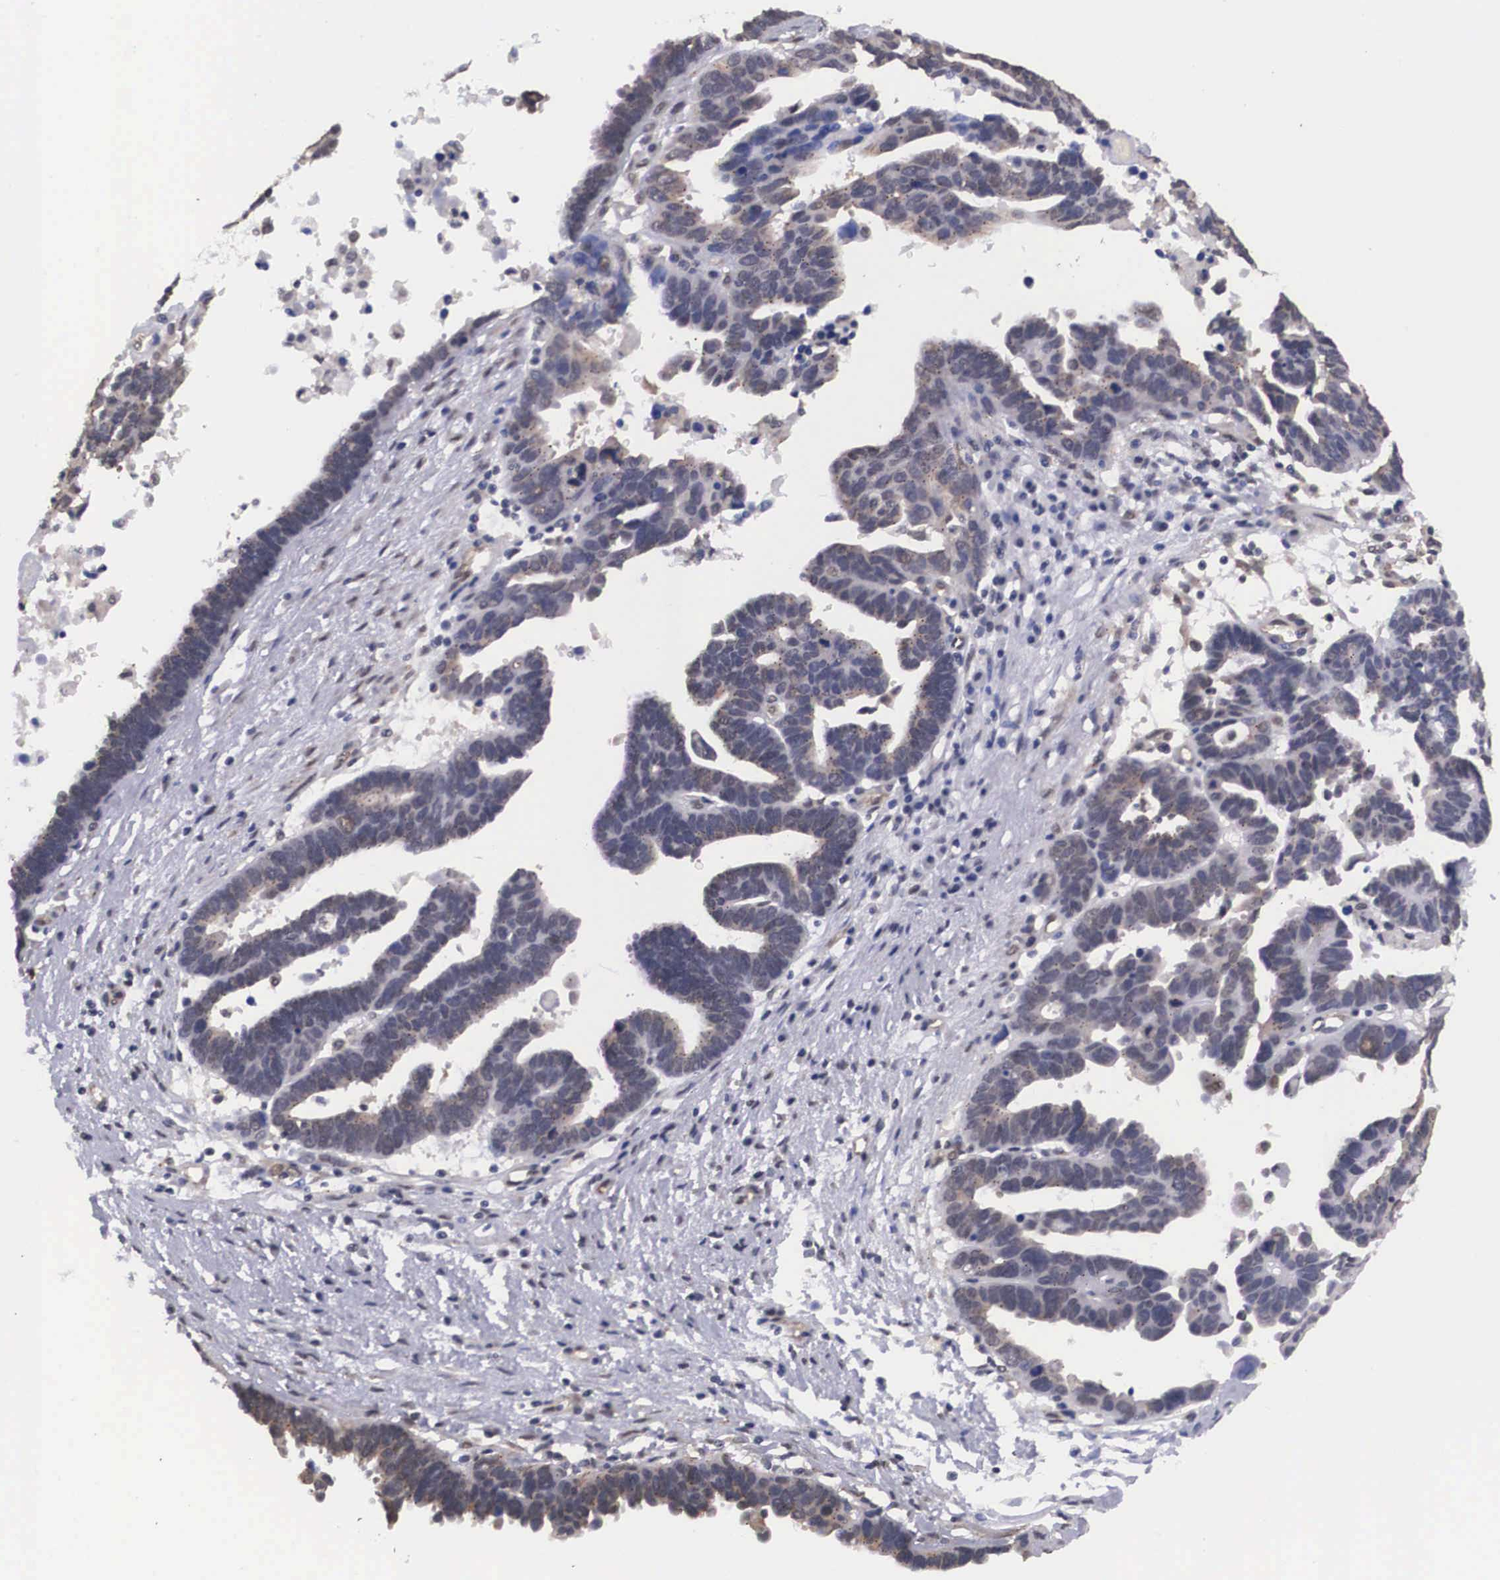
{"staining": {"intensity": "moderate", "quantity": "25%-75%", "location": "cytoplasmic/membranous"}, "tissue": "ovarian cancer", "cell_type": "Tumor cells", "image_type": "cancer", "snomed": [{"axis": "morphology", "description": "Carcinoma, endometroid"}, {"axis": "morphology", "description": "Cystadenocarcinoma, serous, NOS"}, {"axis": "topography", "description": "Ovary"}], "caption": "A histopathology image of ovarian cancer (endometroid carcinoma) stained for a protein shows moderate cytoplasmic/membranous brown staining in tumor cells.", "gene": "OTX2", "patient": {"sex": "female", "age": 45}}